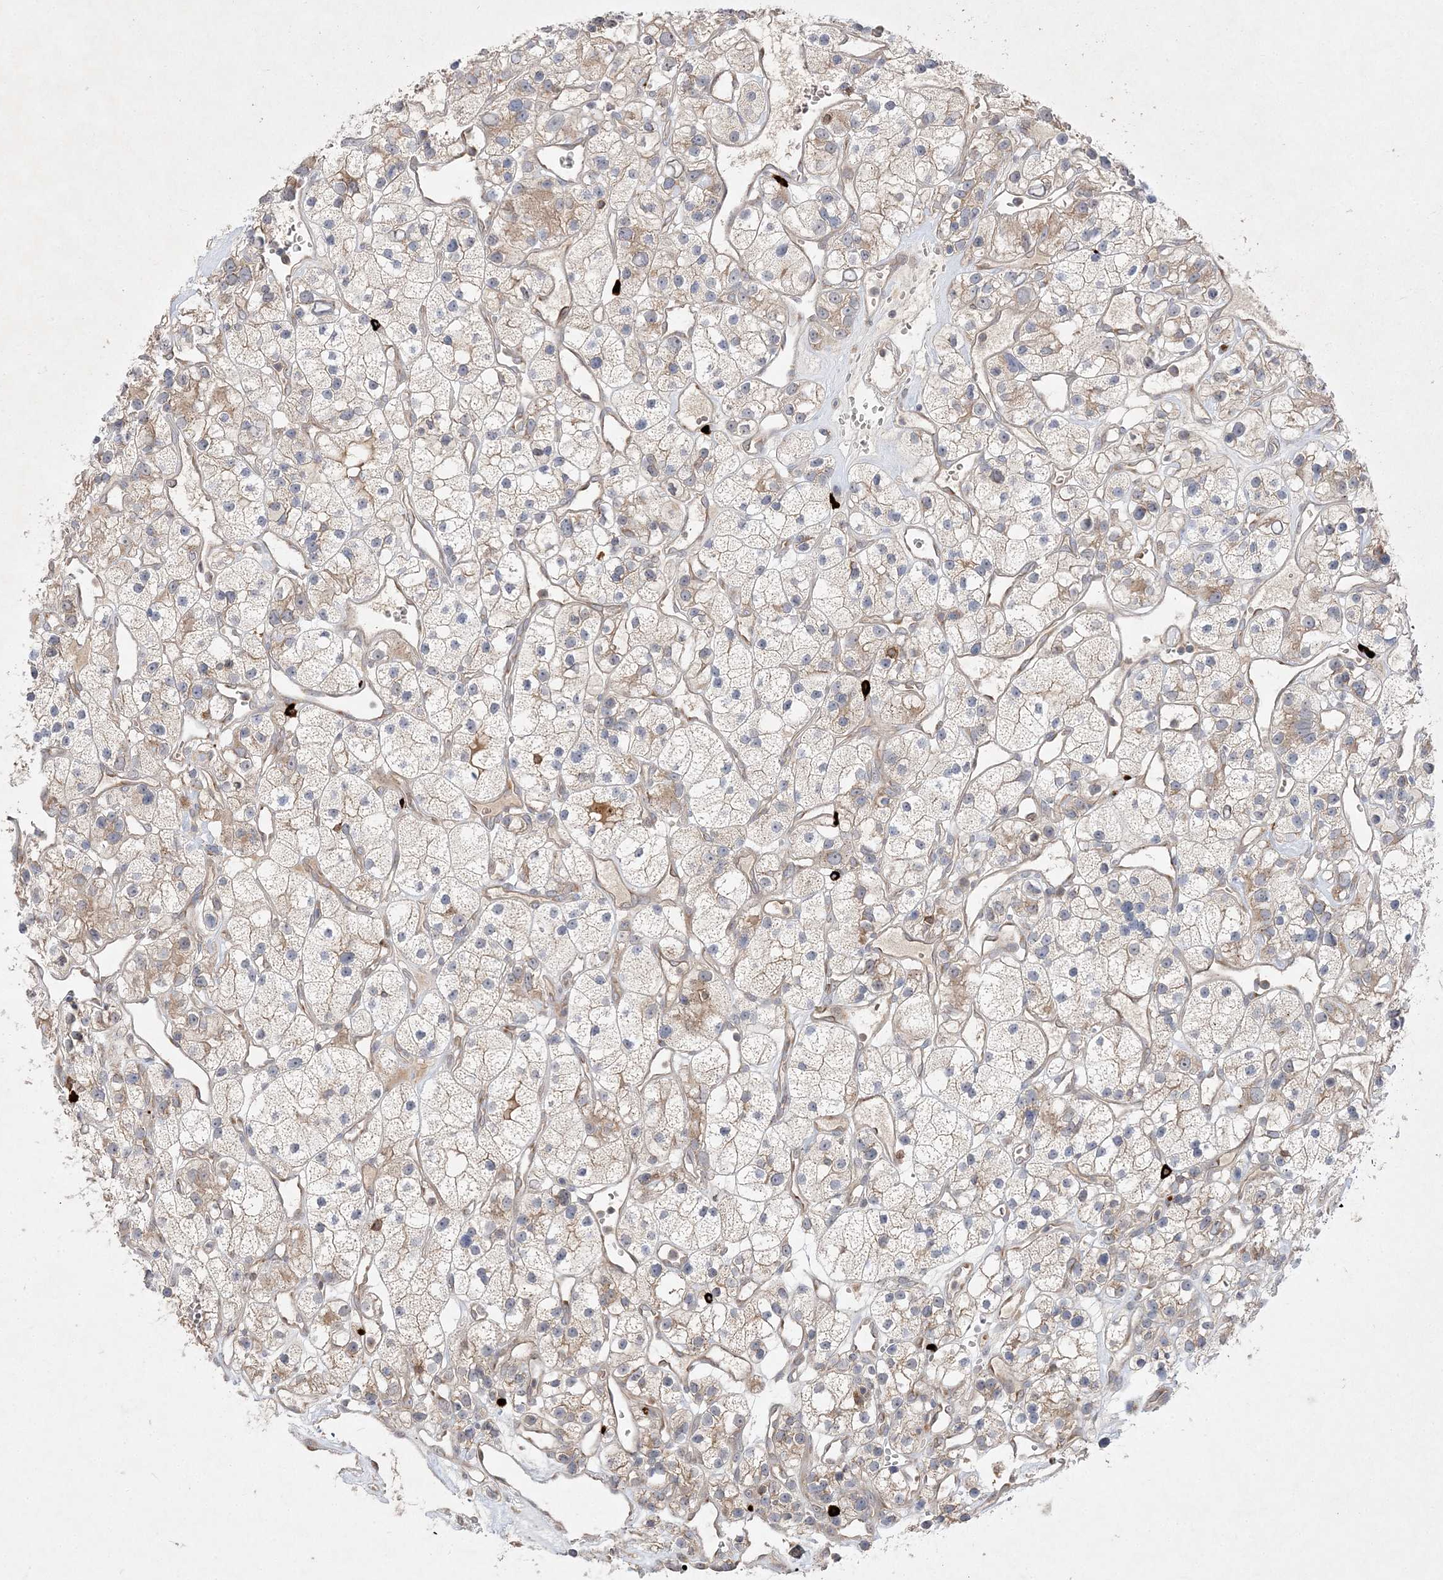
{"staining": {"intensity": "weak", "quantity": "25%-75%", "location": "cytoplasmic/membranous"}, "tissue": "renal cancer", "cell_type": "Tumor cells", "image_type": "cancer", "snomed": [{"axis": "morphology", "description": "Adenocarcinoma, NOS"}, {"axis": "topography", "description": "Kidney"}], "caption": "There is low levels of weak cytoplasmic/membranous staining in tumor cells of adenocarcinoma (renal), as demonstrated by immunohistochemical staining (brown color).", "gene": "CLNK", "patient": {"sex": "female", "age": 57}}